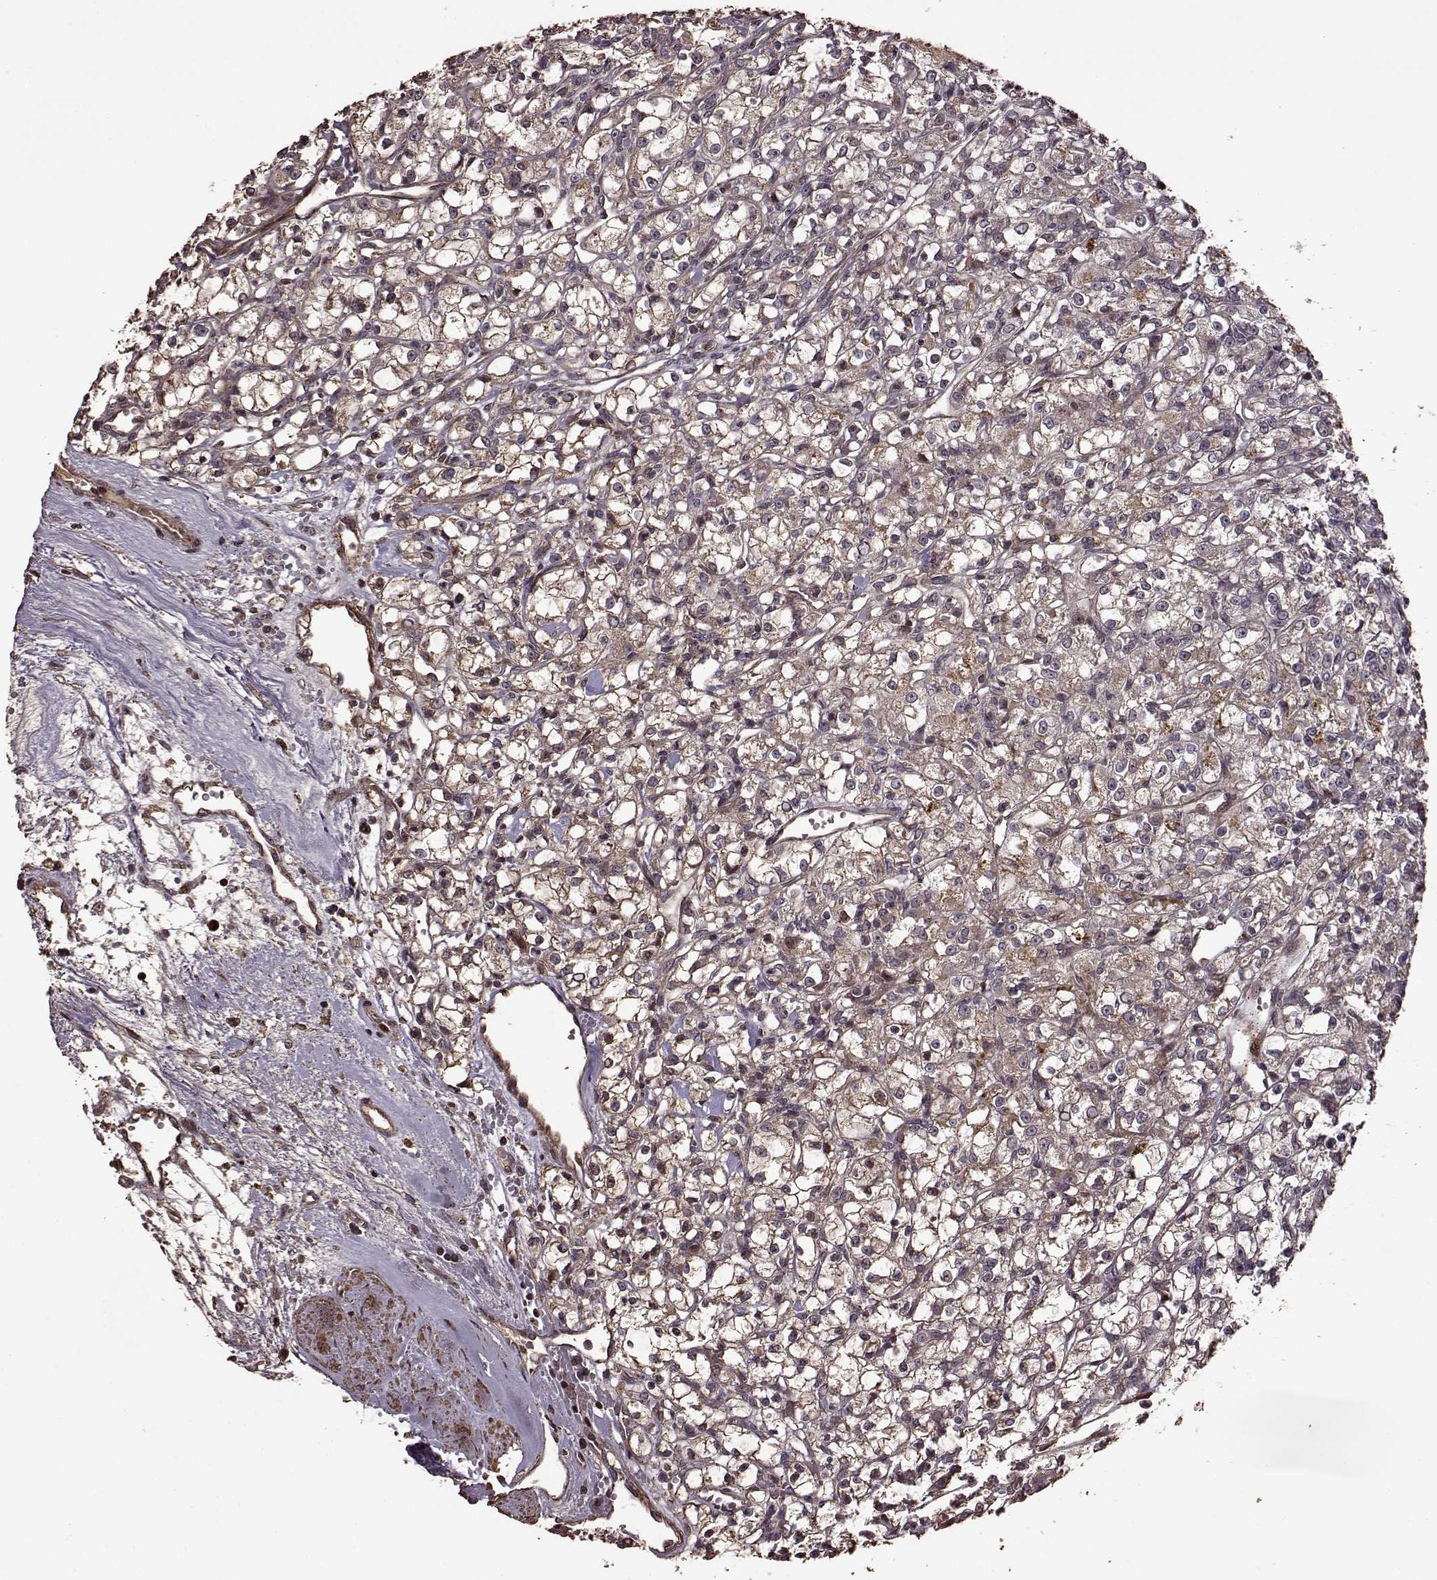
{"staining": {"intensity": "weak", "quantity": "<25%", "location": "cytoplasmic/membranous"}, "tissue": "renal cancer", "cell_type": "Tumor cells", "image_type": "cancer", "snomed": [{"axis": "morphology", "description": "Adenocarcinoma, NOS"}, {"axis": "topography", "description": "Kidney"}], "caption": "Human renal cancer stained for a protein using IHC exhibits no staining in tumor cells.", "gene": "FBXW11", "patient": {"sex": "female", "age": 59}}